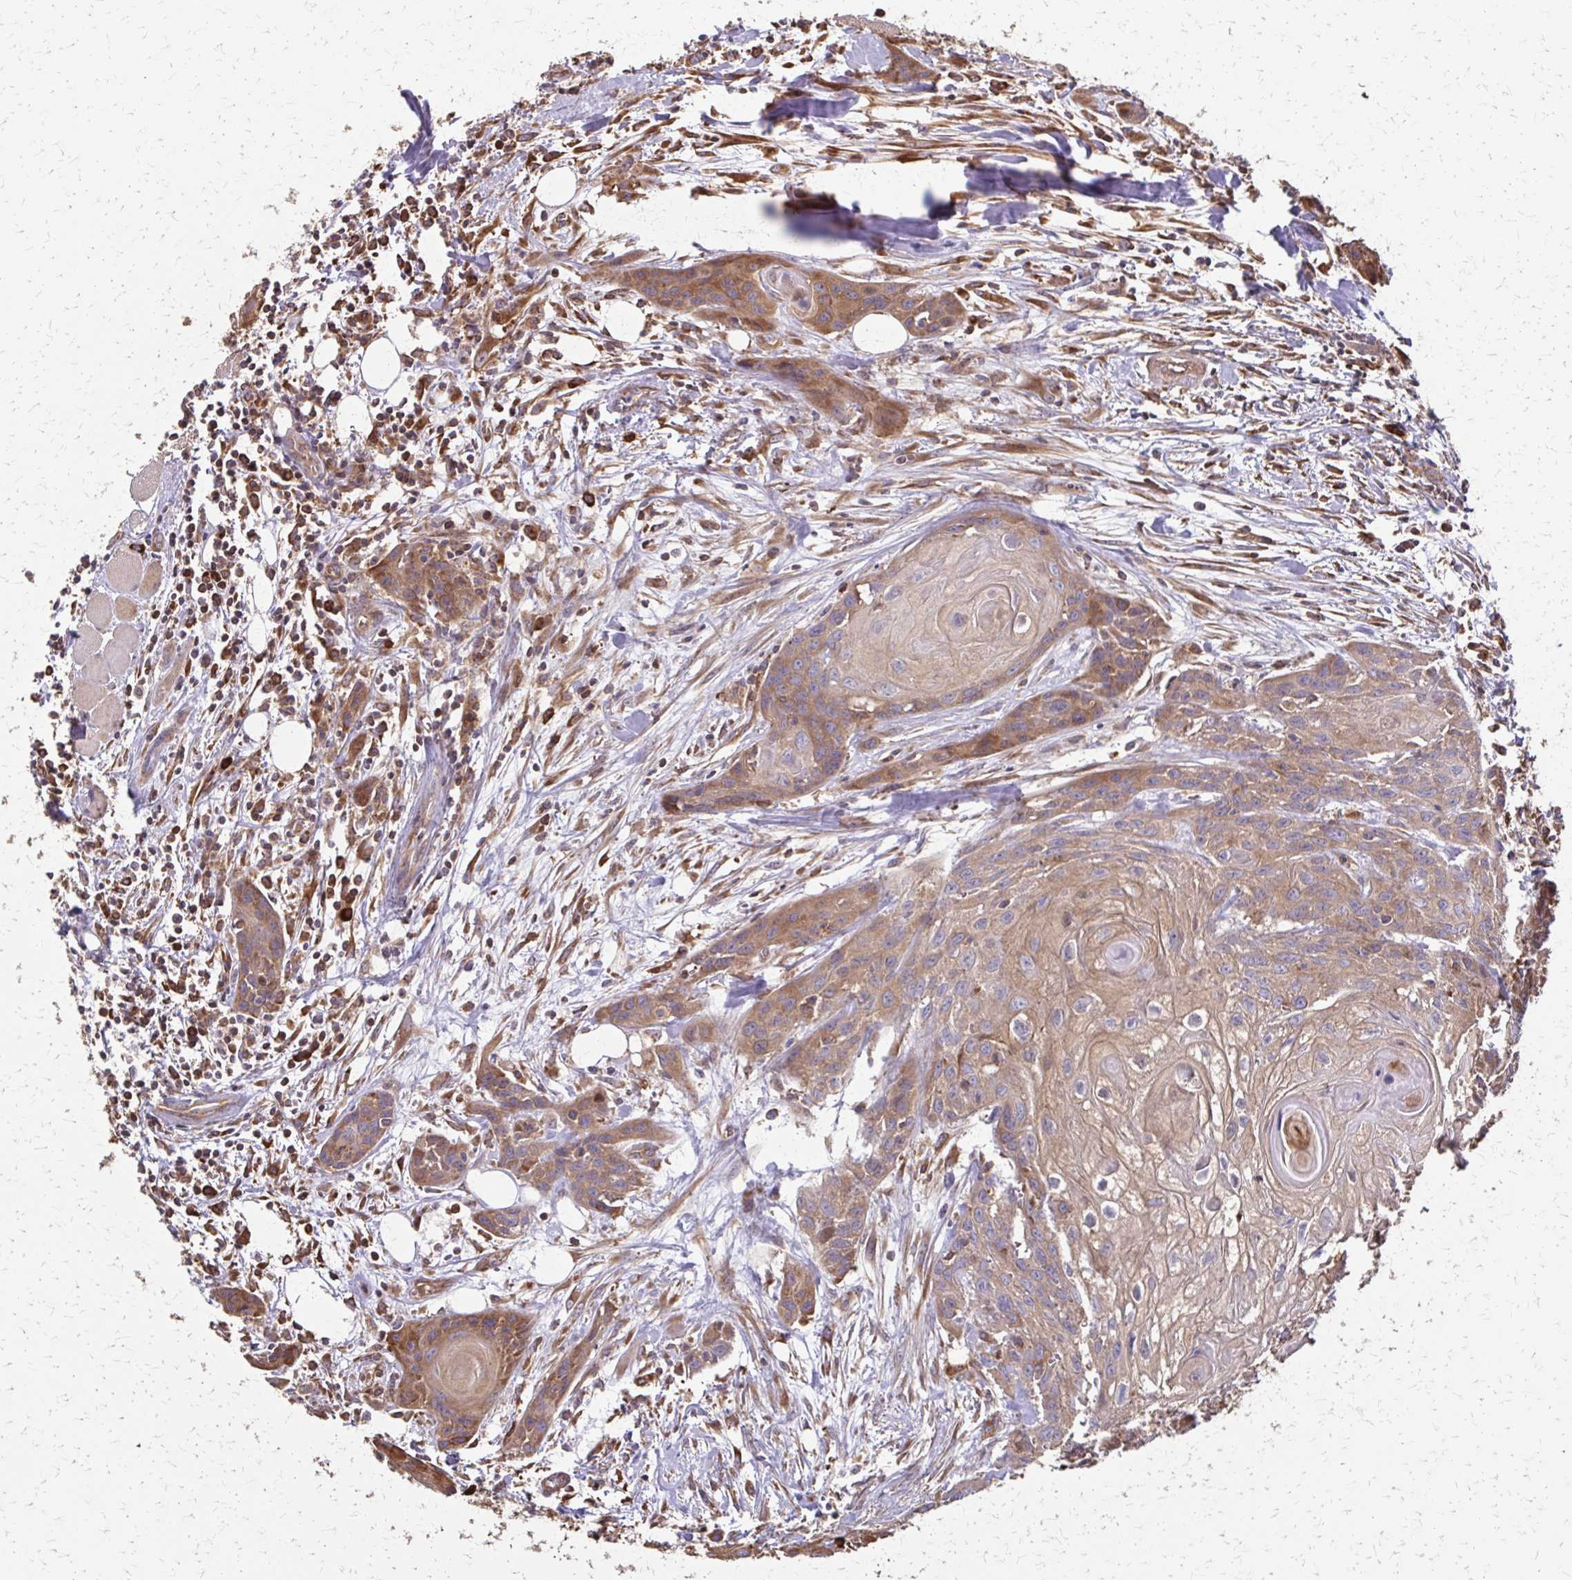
{"staining": {"intensity": "moderate", "quantity": ">75%", "location": "cytoplasmic/membranous"}, "tissue": "head and neck cancer", "cell_type": "Tumor cells", "image_type": "cancer", "snomed": [{"axis": "morphology", "description": "Squamous cell carcinoma, NOS"}, {"axis": "topography", "description": "Oral tissue"}, {"axis": "topography", "description": "Head-Neck"}], "caption": "The immunohistochemical stain highlights moderate cytoplasmic/membranous staining in tumor cells of head and neck cancer (squamous cell carcinoma) tissue.", "gene": "EEF2", "patient": {"sex": "male", "age": 58}}